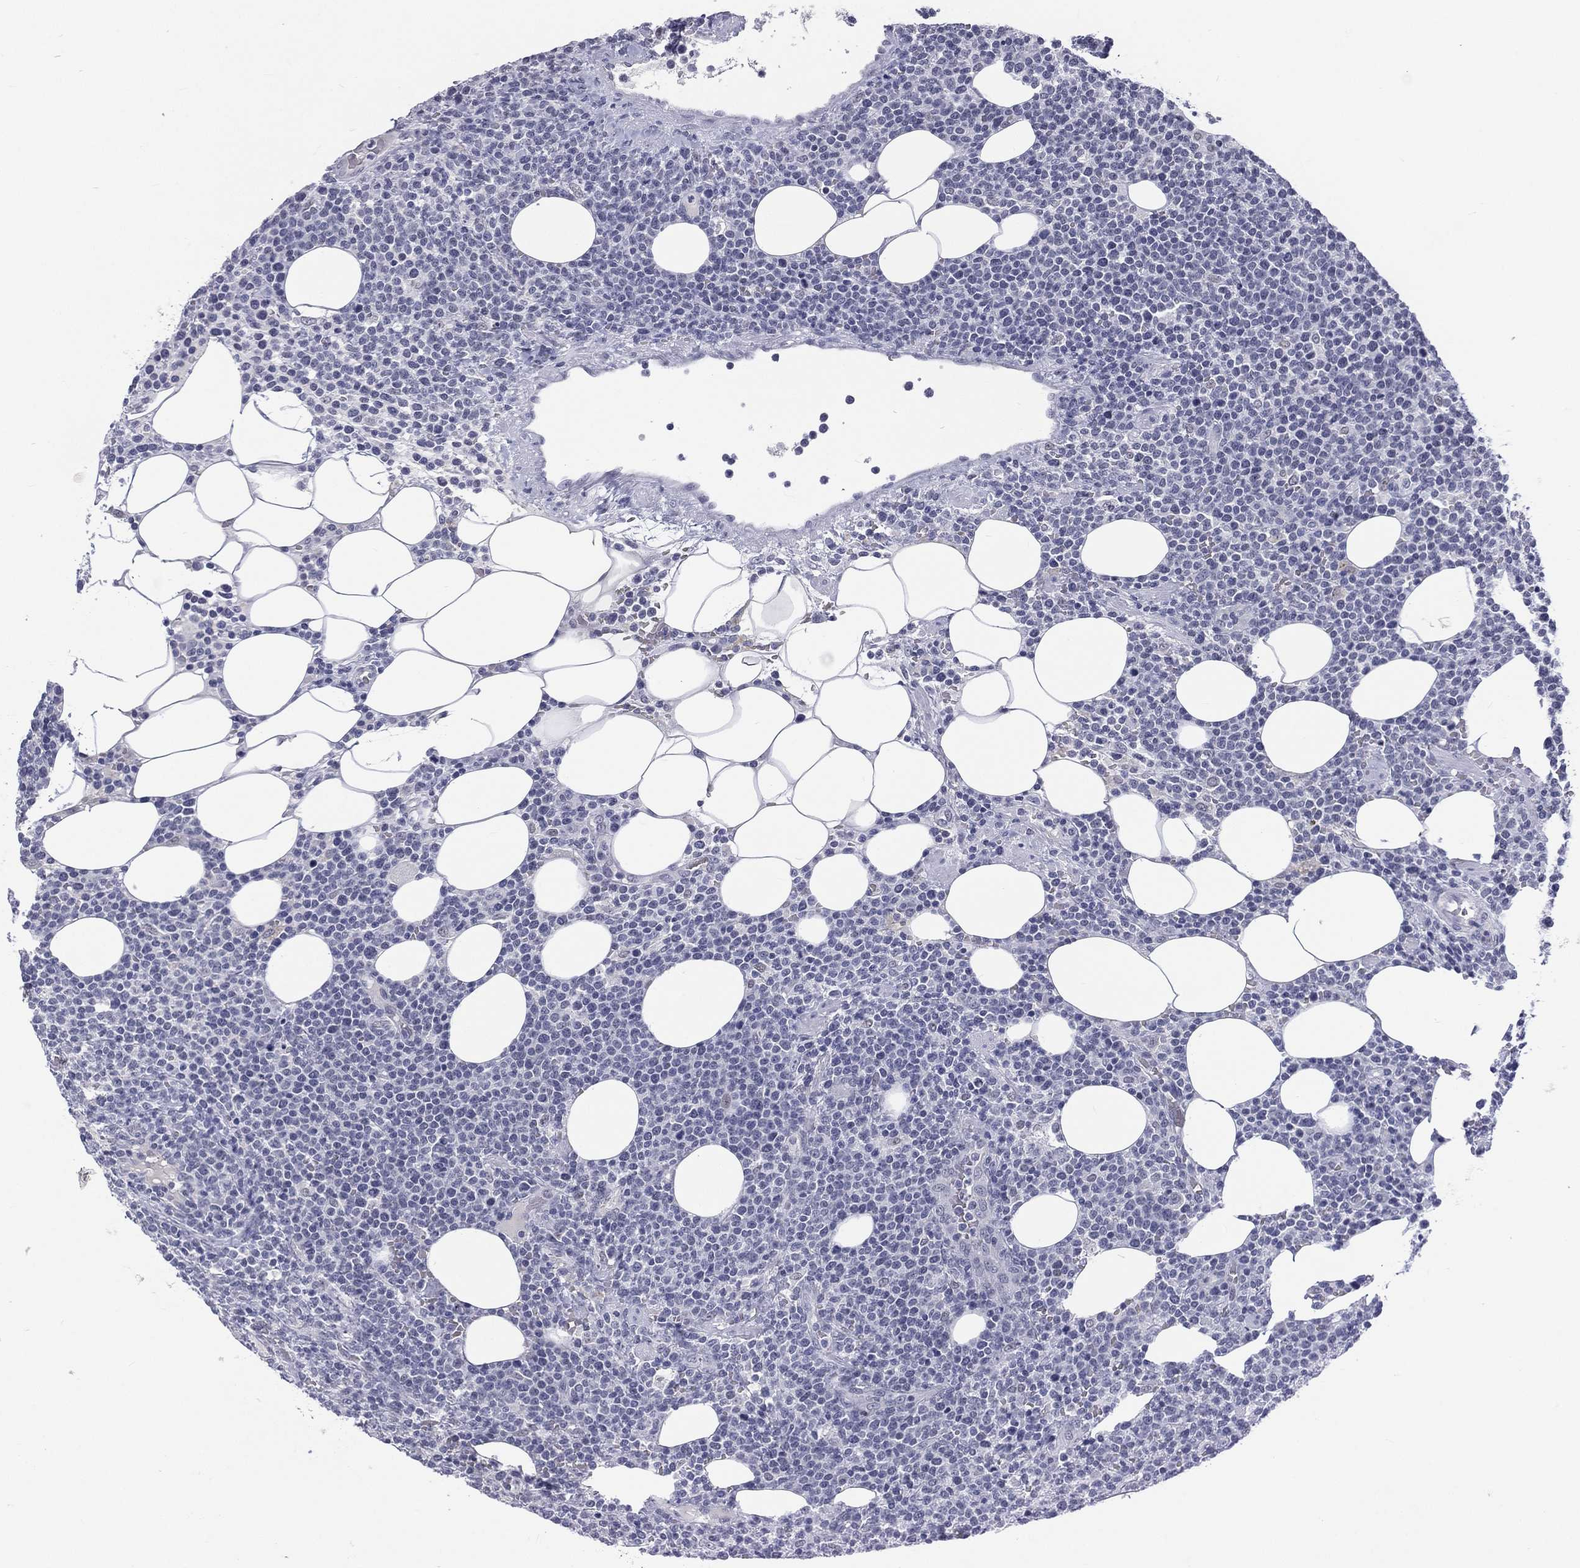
{"staining": {"intensity": "negative", "quantity": "none", "location": "none"}, "tissue": "lymphoma", "cell_type": "Tumor cells", "image_type": "cancer", "snomed": [{"axis": "morphology", "description": "Malignant lymphoma, non-Hodgkin's type, High grade"}, {"axis": "topography", "description": "Lymph node"}], "caption": "IHC of human lymphoma shows no staining in tumor cells.", "gene": "SSX1", "patient": {"sex": "male", "age": 61}}